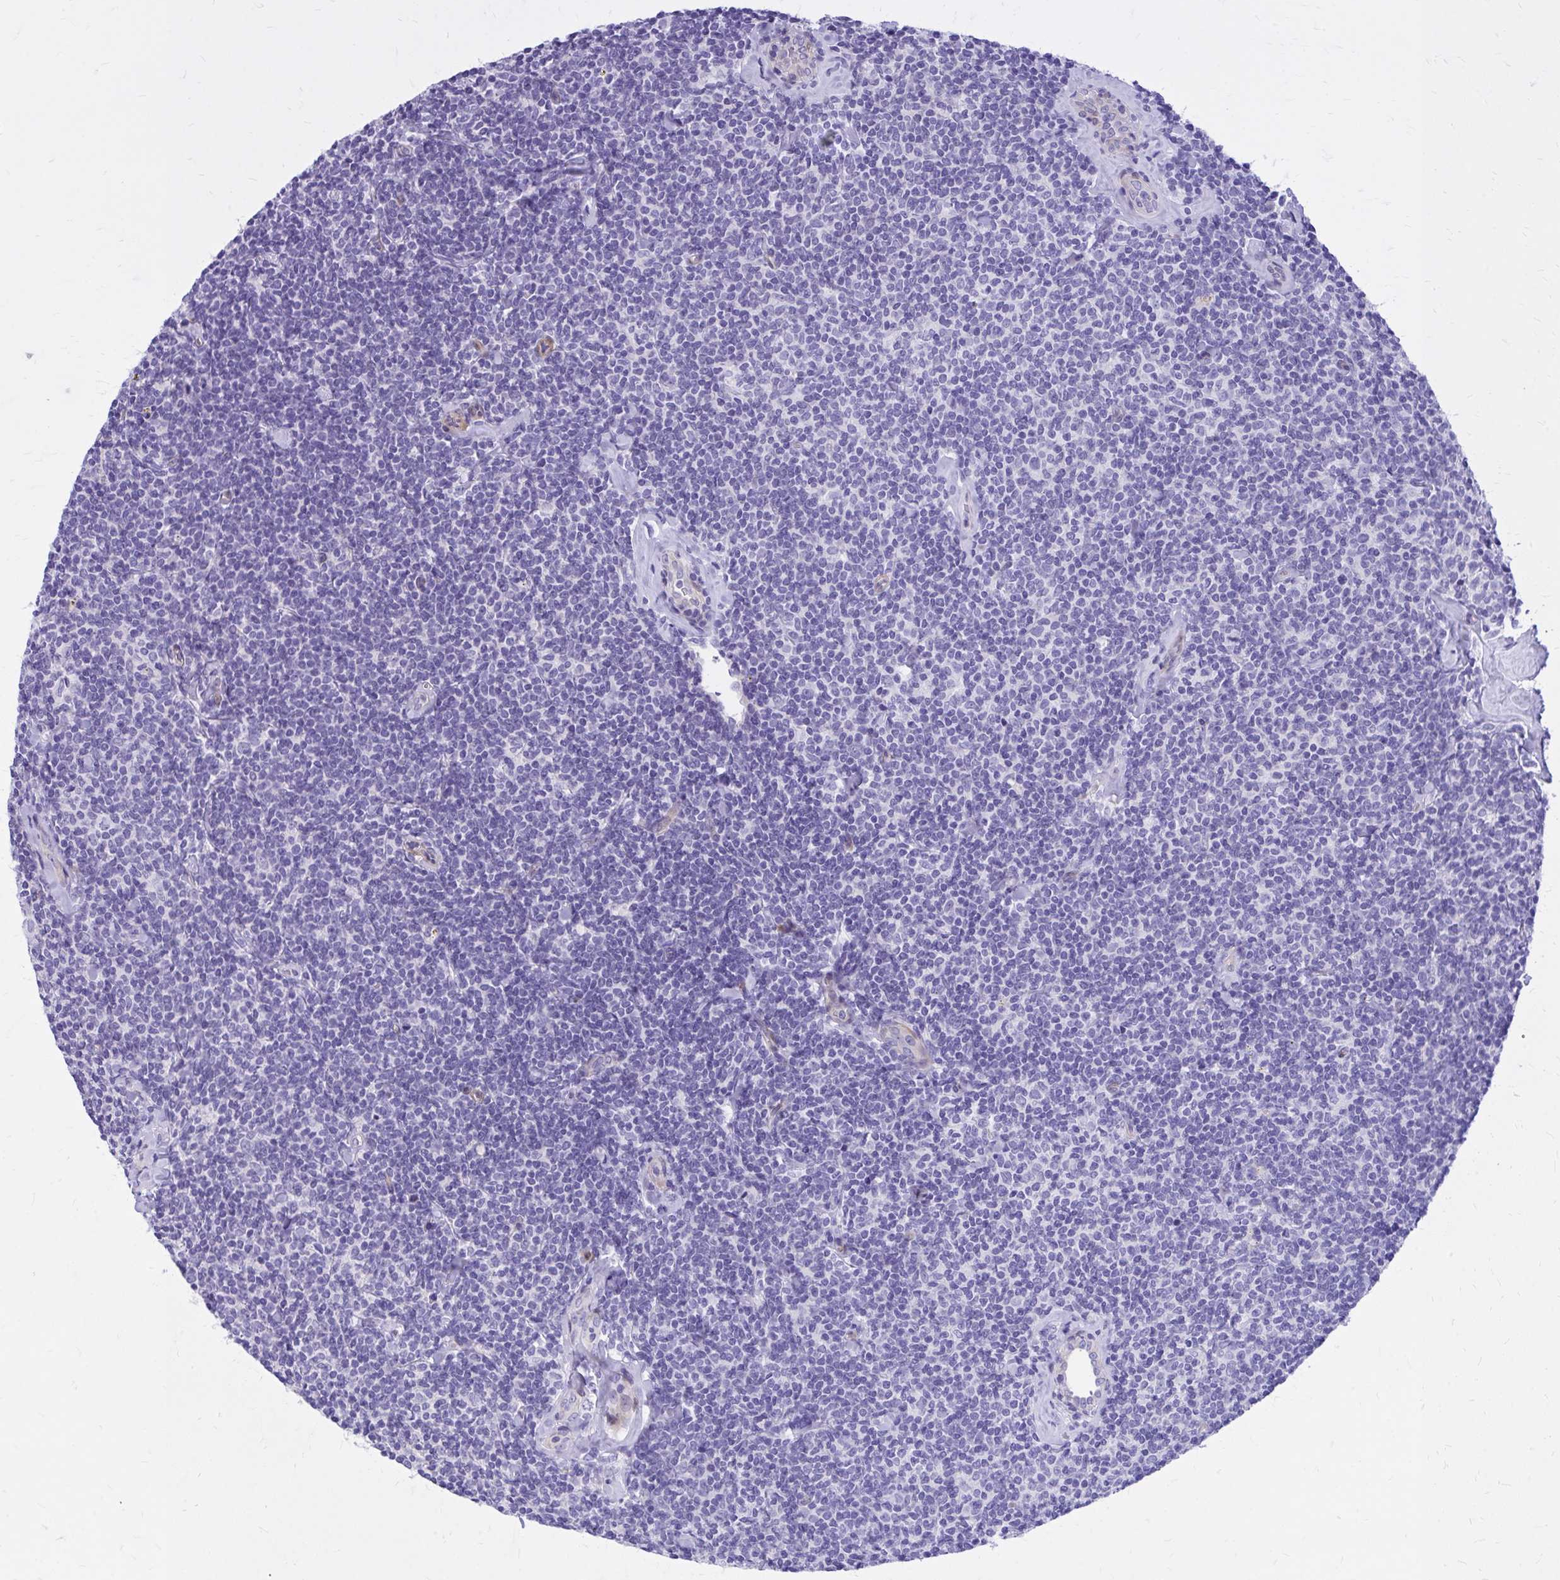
{"staining": {"intensity": "negative", "quantity": "none", "location": "none"}, "tissue": "lymphoma", "cell_type": "Tumor cells", "image_type": "cancer", "snomed": [{"axis": "morphology", "description": "Malignant lymphoma, non-Hodgkin's type, Low grade"}, {"axis": "topography", "description": "Lymph node"}], "caption": "This is an immunohistochemistry (IHC) histopathology image of human lymphoma. There is no positivity in tumor cells.", "gene": "ADAMTSL1", "patient": {"sex": "female", "age": 56}}